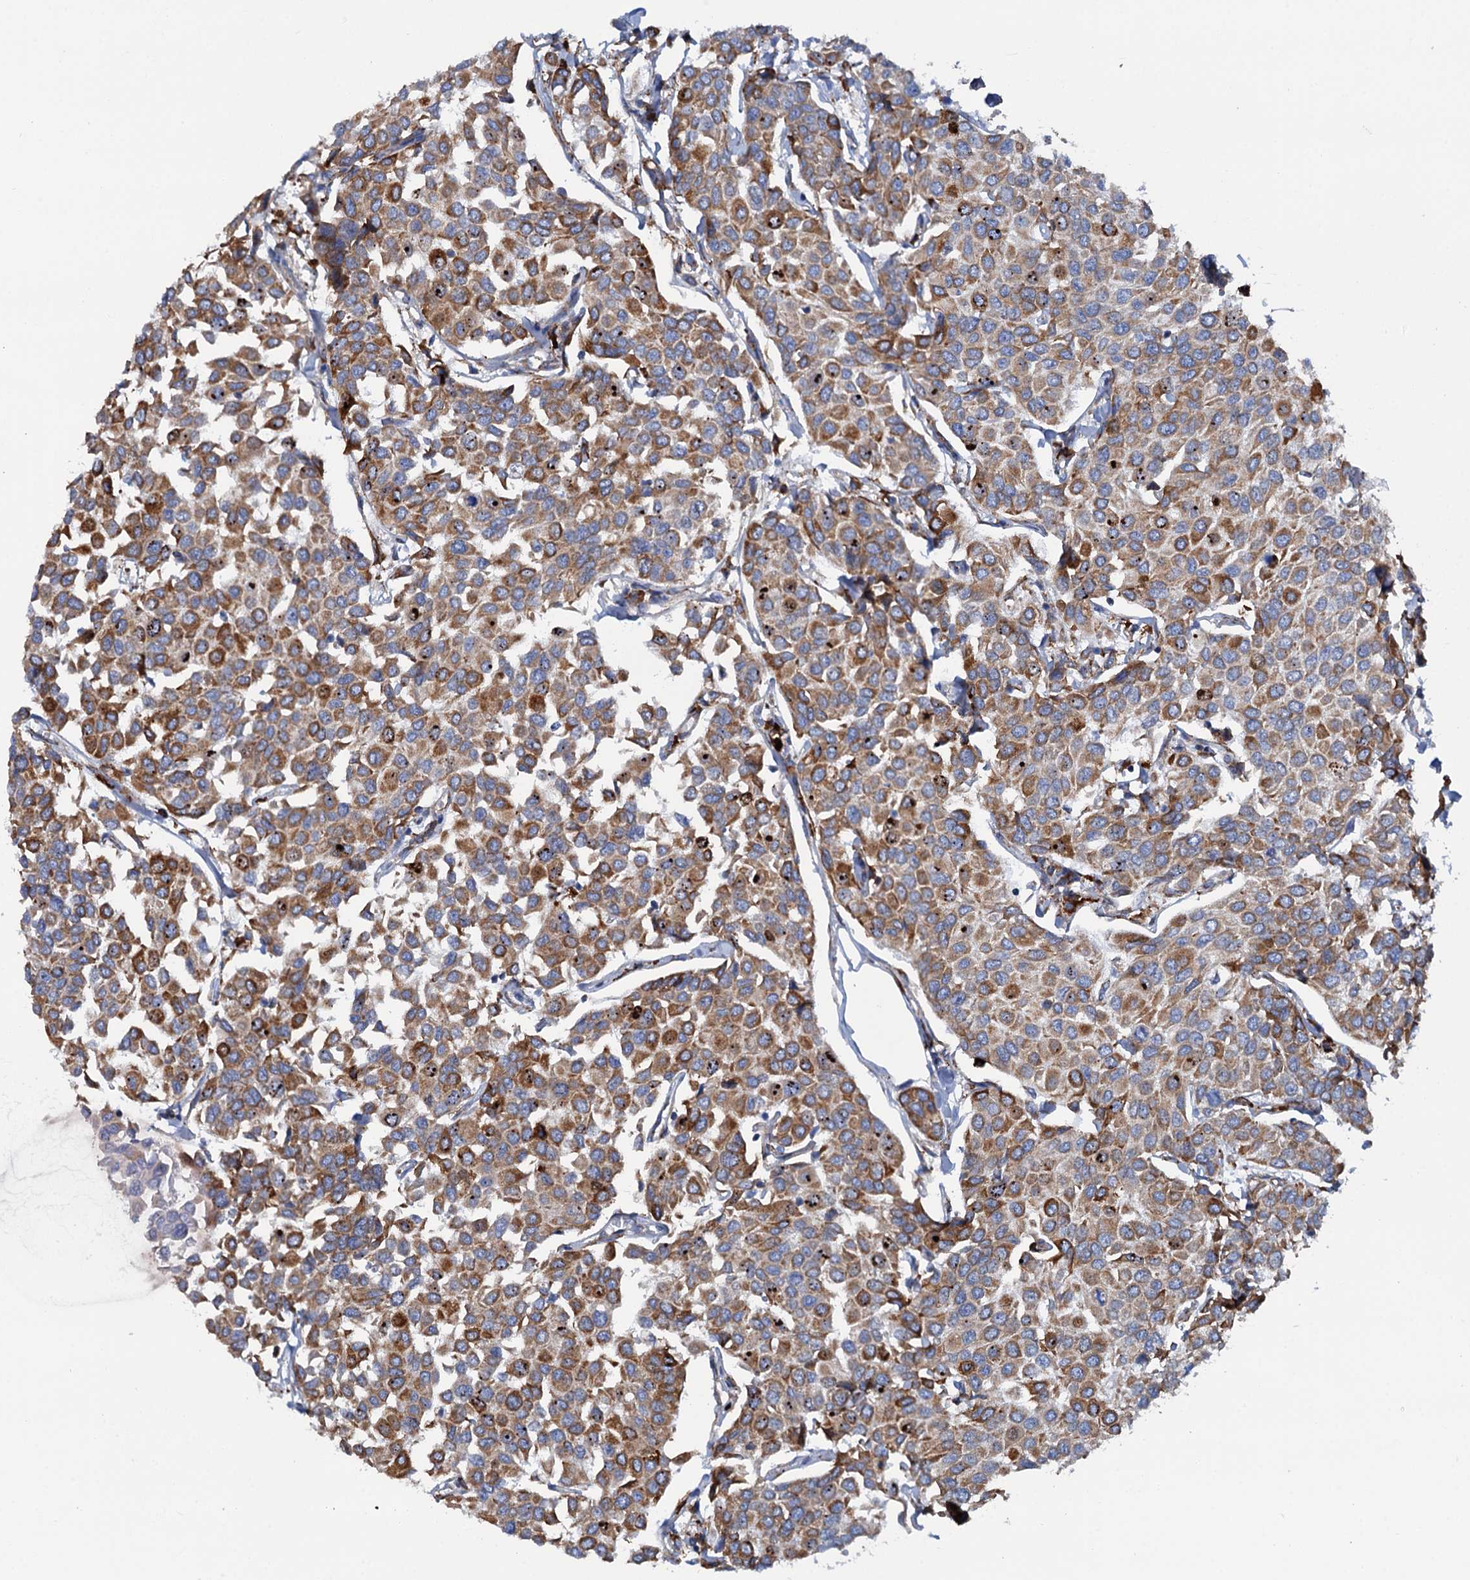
{"staining": {"intensity": "moderate", "quantity": ">75%", "location": "cytoplasmic/membranous"}, "tissue": "breast cancer", "cell_type": "Tumor cells", "image_type": "cancer", "snomed": [{"axis": "morphology", "description": "Duct carcinoma"}, {"axis": "topography", "description": "Breast"}], "caption": "DAB (3,3'-diaminobenzidine) immunohistochemical staining of breast cancer (infiltrating ductal carcinoma) shows moderate cytoplasmic/membranous protein expression in approximately >75% of tumor cells. Nuclei are stained in blue.", "gene": "SHE", "patient": {"sex": "female", "age": 55}}